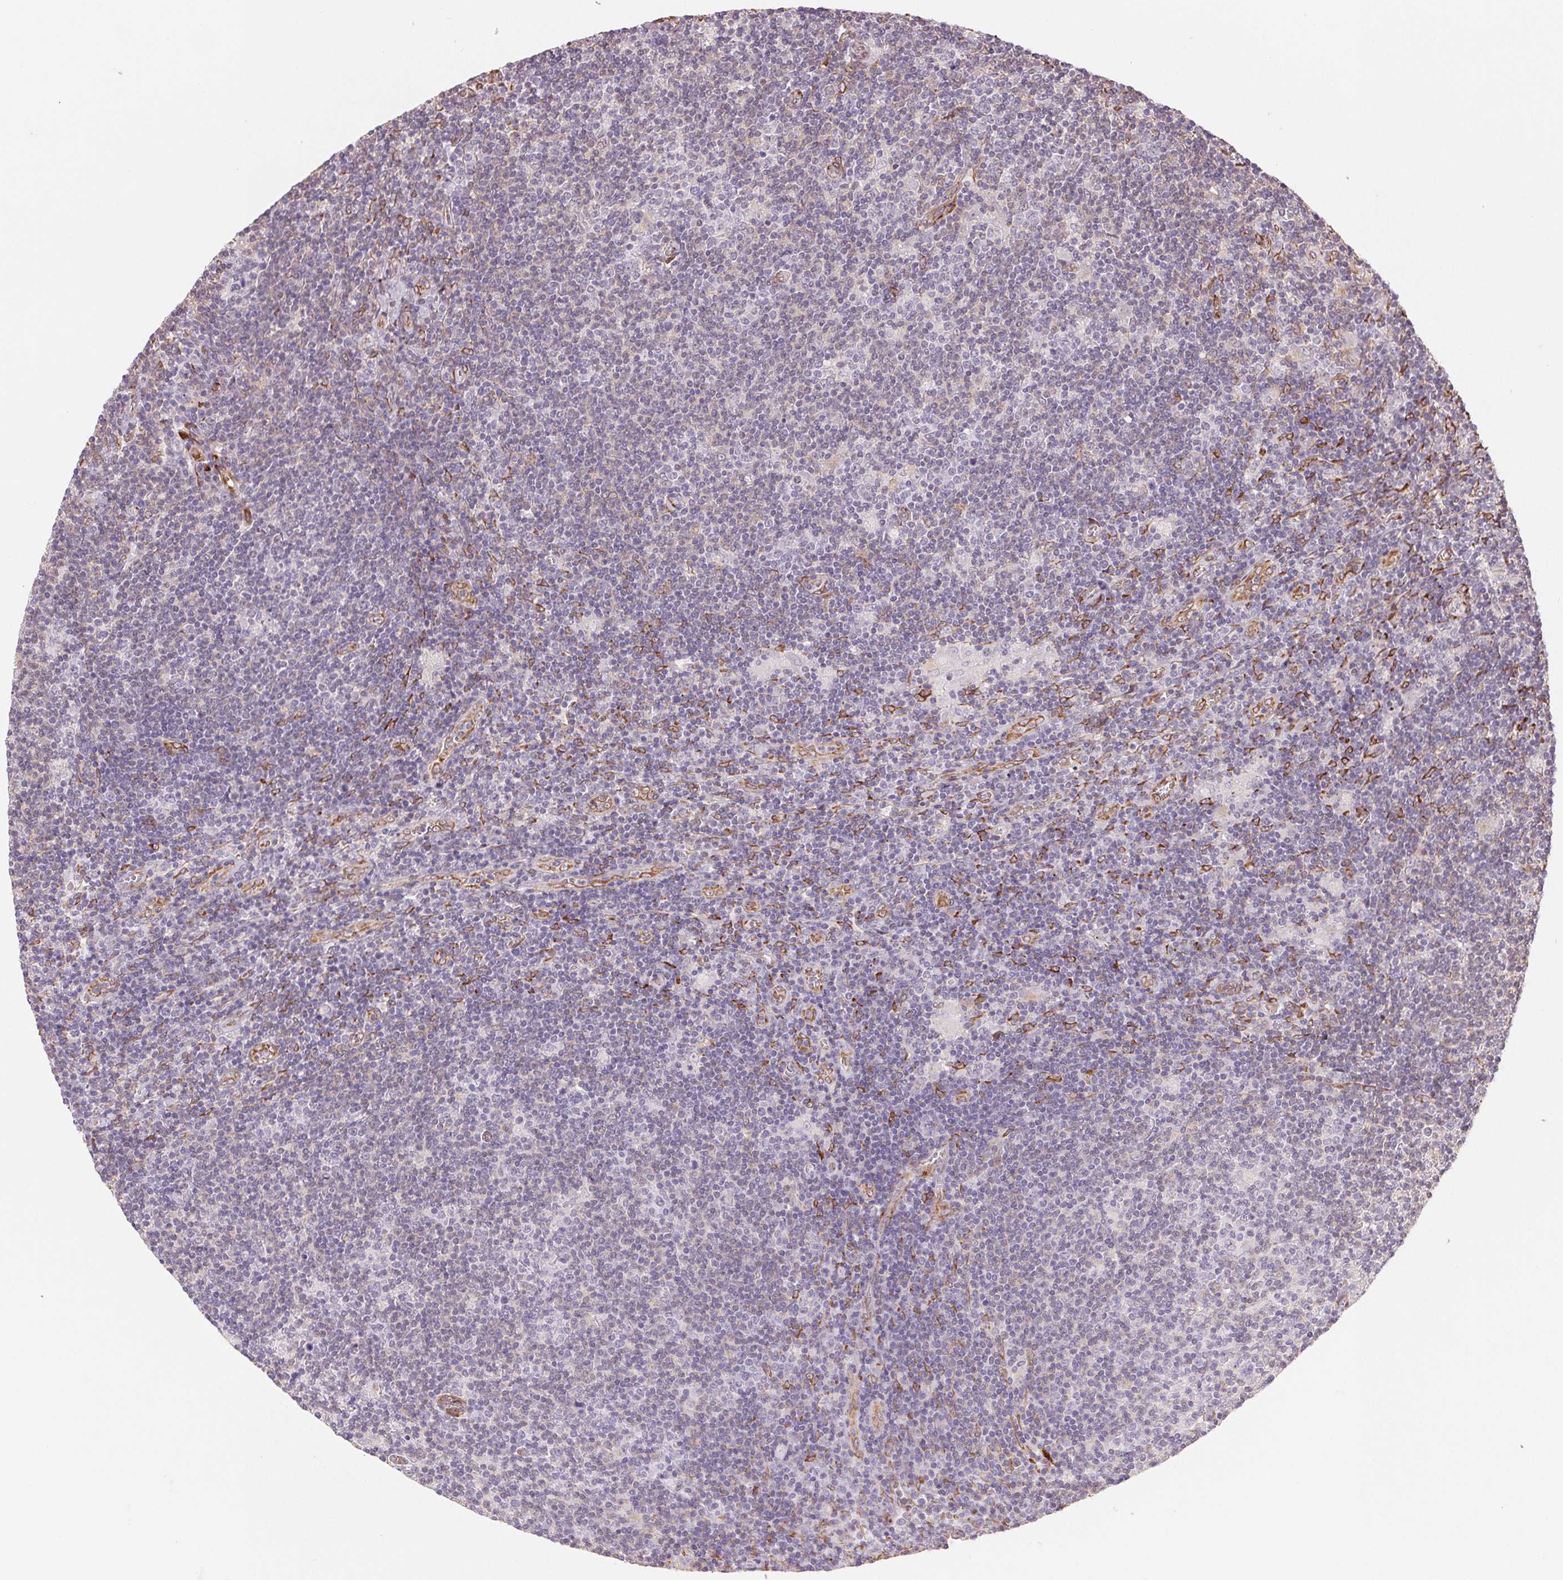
{"staining": {"intensity": "negative", "quantity": "none", "location": "none"}, "tissue": "lymphoma", "cell_type": "Tumor cells", "image_type": "cancer", "snomed": [{"axis": "morphology", "description": "Hodgkin's disease, NOS"}, {"axis": "topography", "description": "Lymph node"}], "caption": "DAB (3,3'-diaminobenzidine) immunohistochemical staining of Hodgkin's disease reveals no significant expression in tumor cells. The staining was performed using DAB (3,3'-diaminobenzidine) to visualize the protein expression in brown, while the nuclei were stained in blue with hematoxylin (Magnification: 20x).", "gene": "FKBP10", "patient": {"sex": "male", "age": 40}}